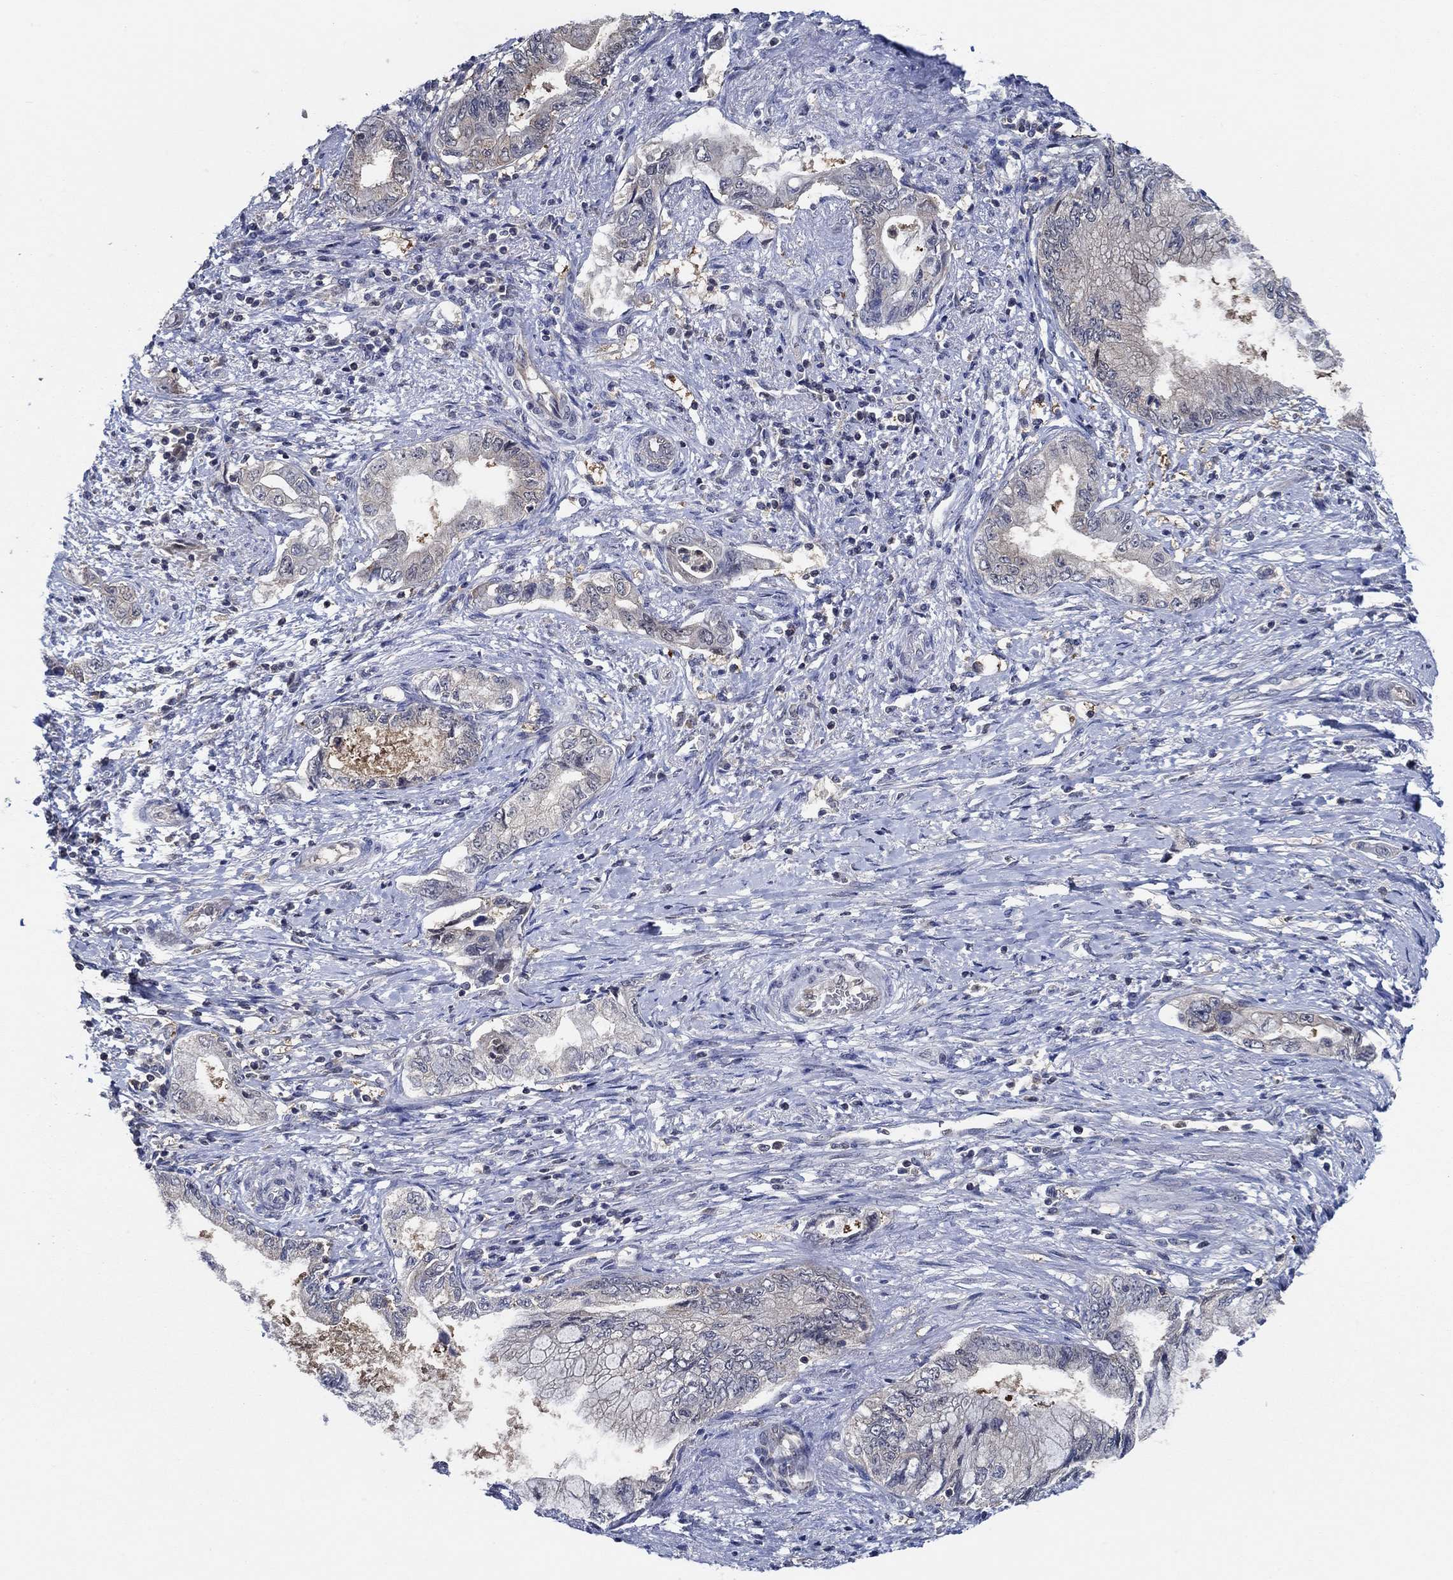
{"staining": {"intensity": "negative", "quantity": "none", "location": "none"}, "tissue": "pancreatic cancer", "cell_type": "Tumor cells", "image_type": "cancer", "snomed": [{"axis": "morphology", "description": "Adenocarcinoma, NOS"}, {"axis": "topography", "description": "Pancreas"}], "caption": "The immunohistochemistry histopathology image has no significant positivity in tumor cells of pancreatic cancer tissue.", "gene": "DACT1", "patient": {"sex": "female", "age": 73}}